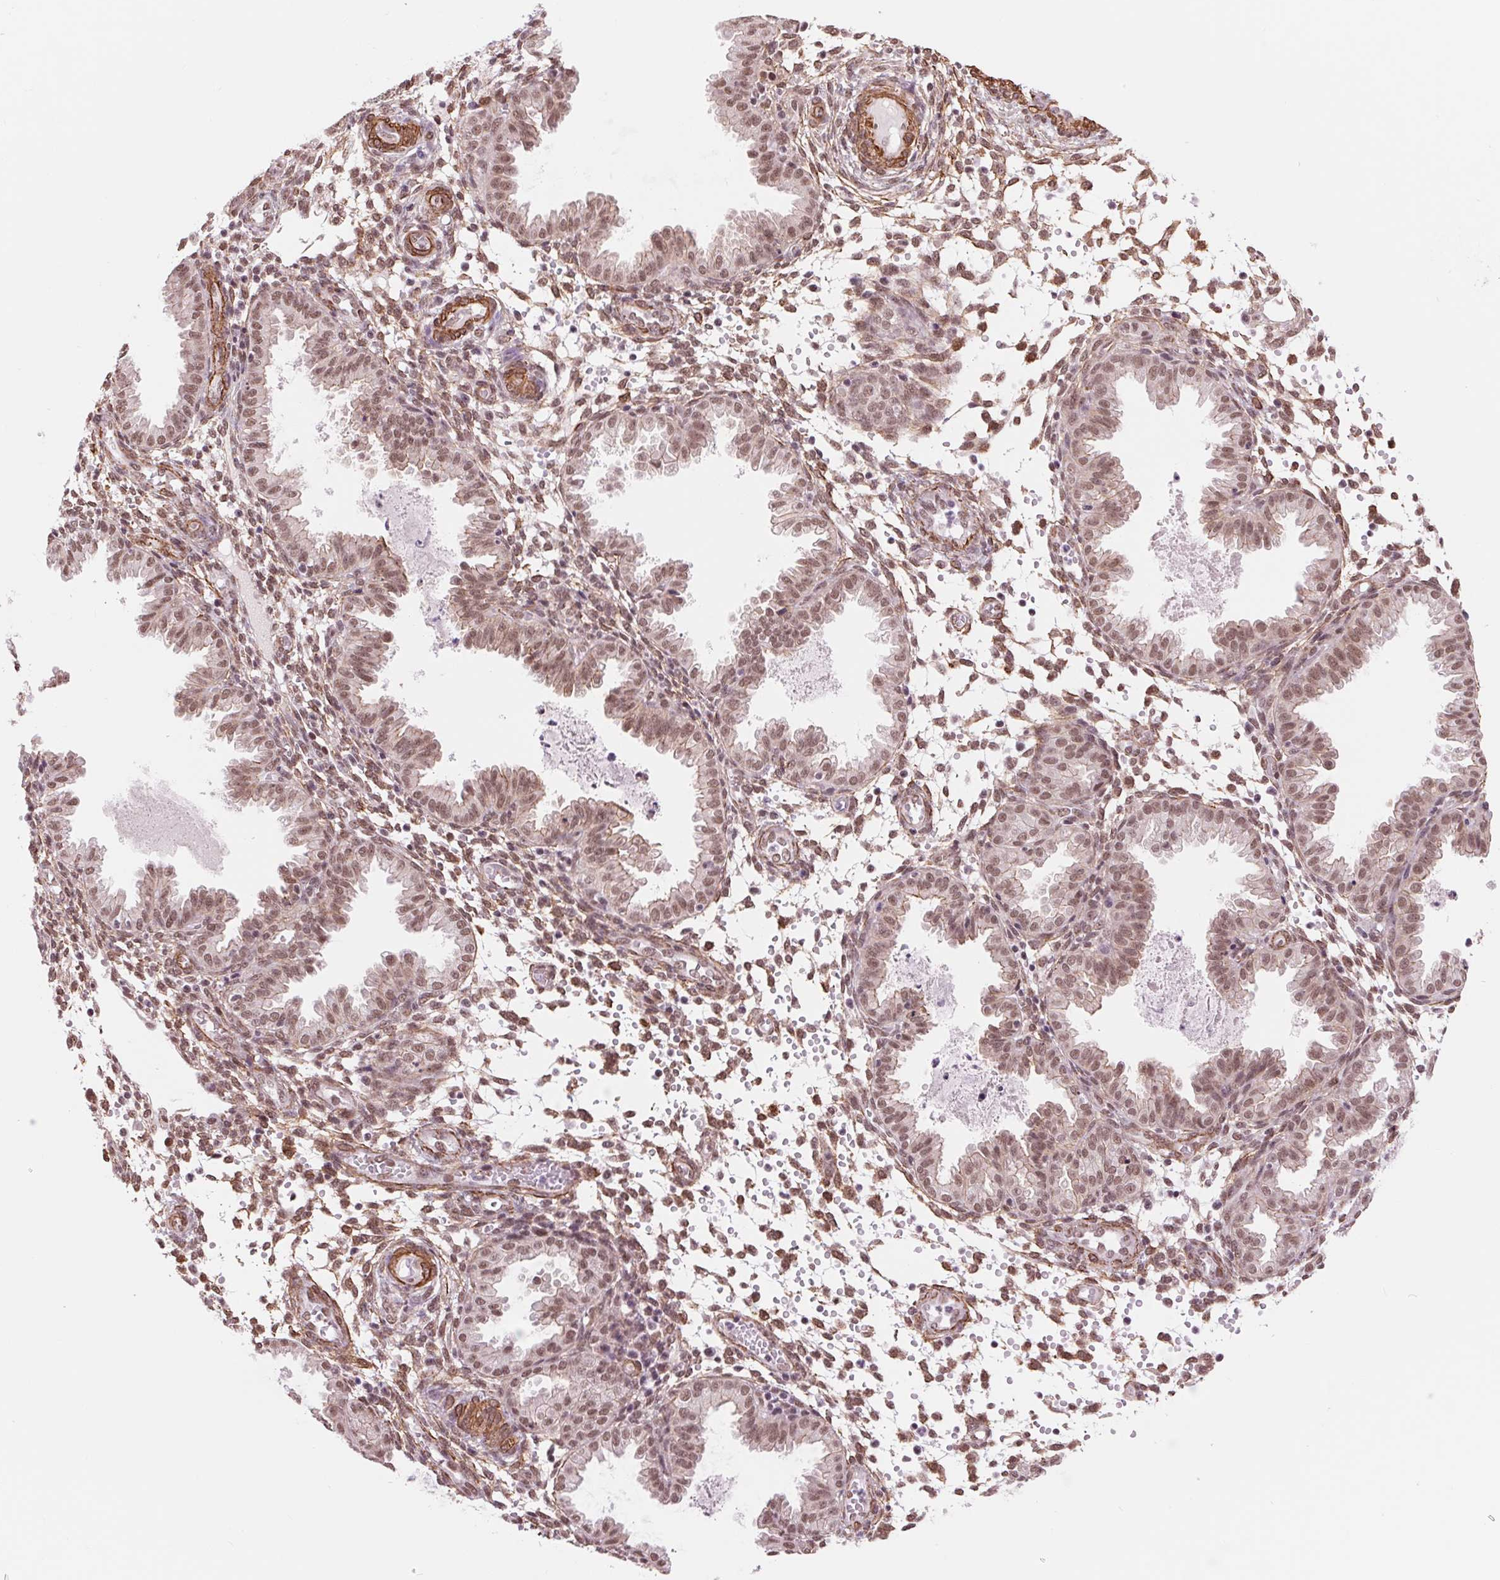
{"staining": {"intensity": "moderate", "quantity": ">75%", "location": "nuclear"}, "tissue": "endometrium", "cell_type": "Cells in endometrial stroma", "image_type": "normal", "snomed": [{"axis": "morphology", "description": "Normal tissue, NOS"}, {"axis": "topography", "description": "Endometrium"}], "caption": "This image displays benign endometrium stained with IHC to label a protein in brown. The nuclear of cells in endometrial stroma show moderate positivity for the protein. Nuclei are counter-stained blue.", "gene": "BCAT1", "patient": {"sex": "female", "age": 33}}